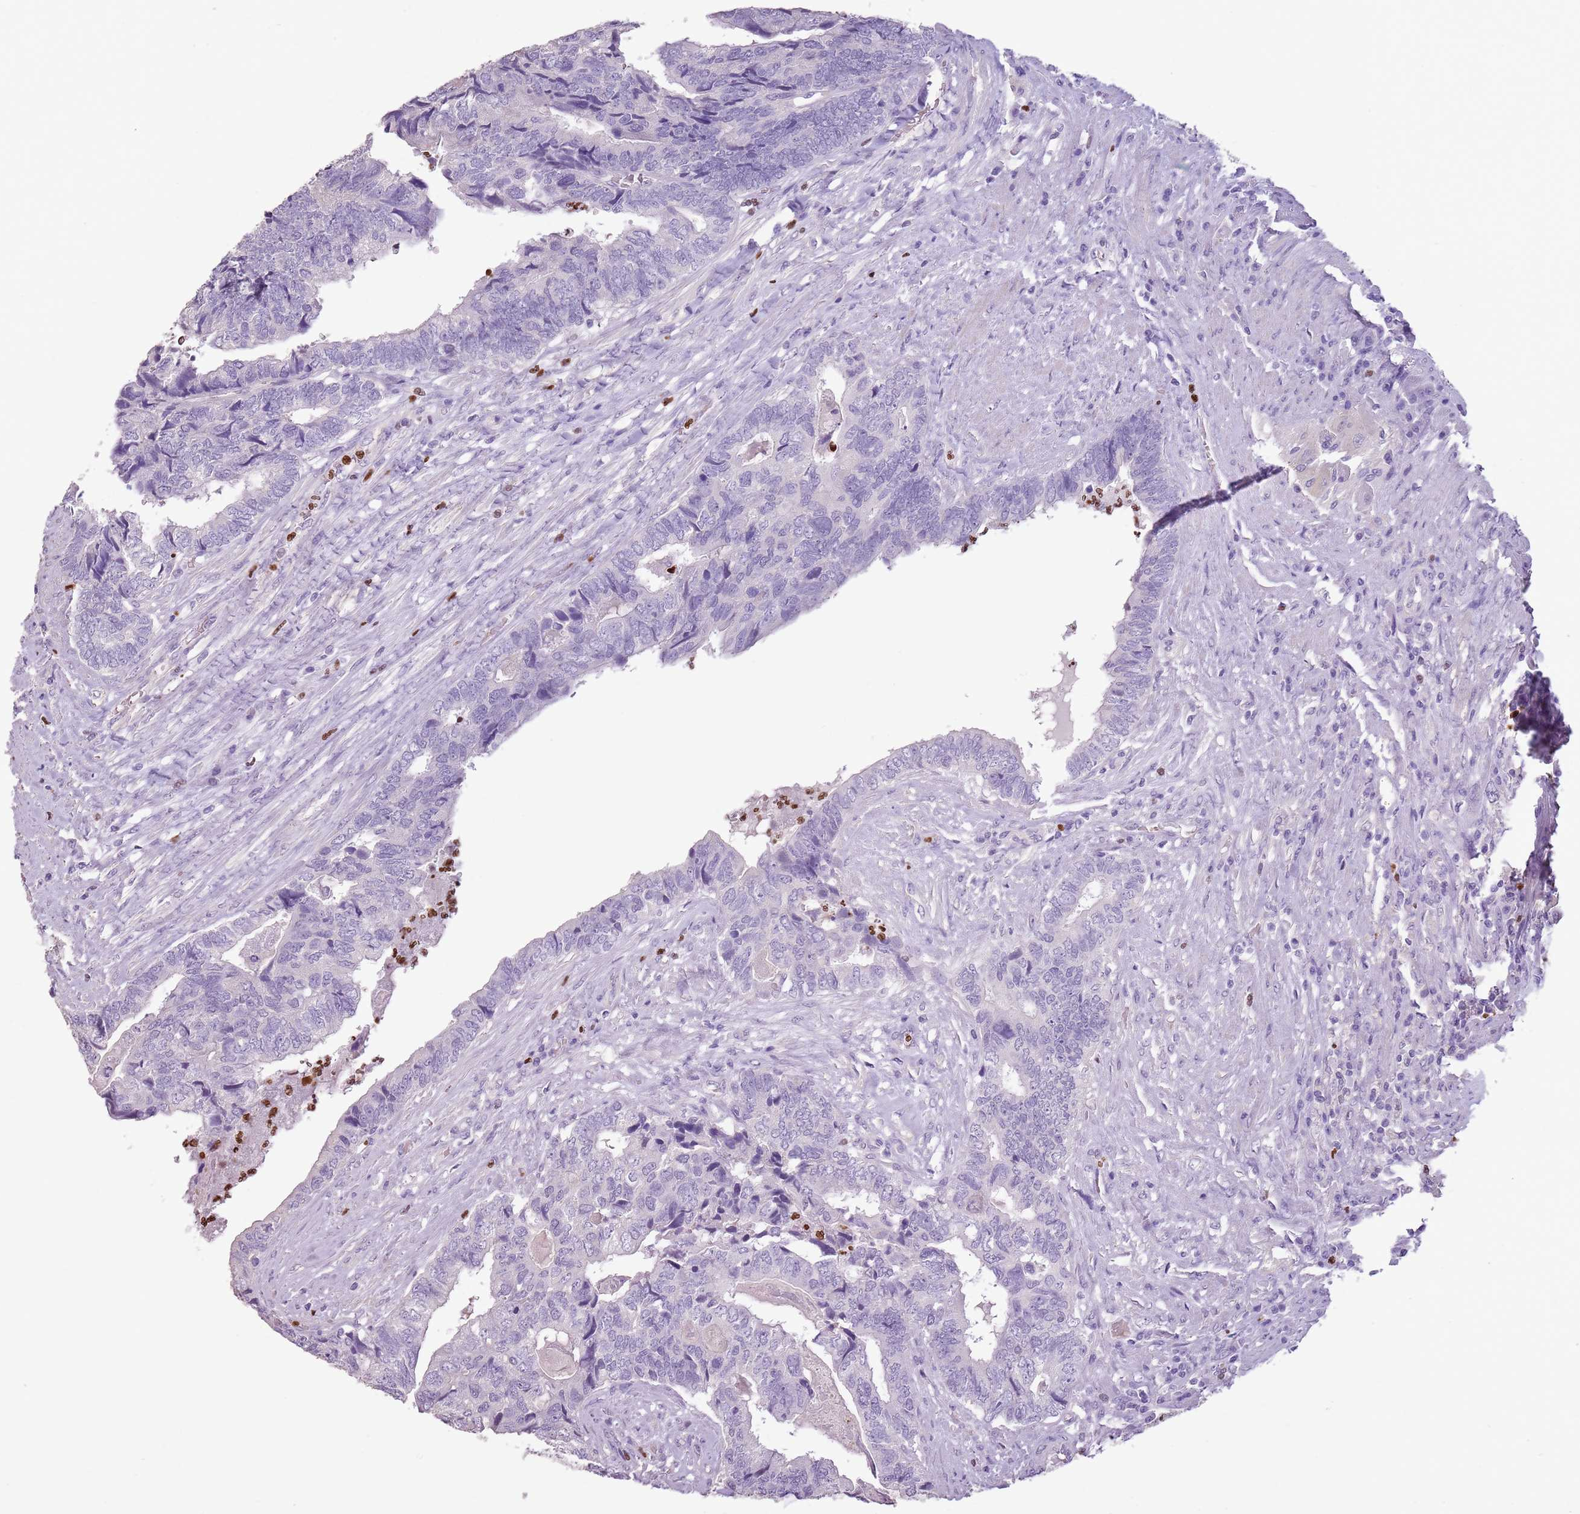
{"staining": {"intensity": "negative", "quantity": "none", "location": "none"}, "tissue": "colorectal cancer", "cell_type": "Tumor cells", "image_type": "cancer", "snomed": [{"axis": "morphology", "description": "Adenocarcinoma, NOS"}, {"axis": "topography", "description": "Colon"}], "caption": "IHC image of colorectal cancer (adenocarcinoma) stained for a protein (brown), which reveals no positivity in tumor cells.", "gene": "CELF6", "patient": {"sex": "female", "age": 67}}